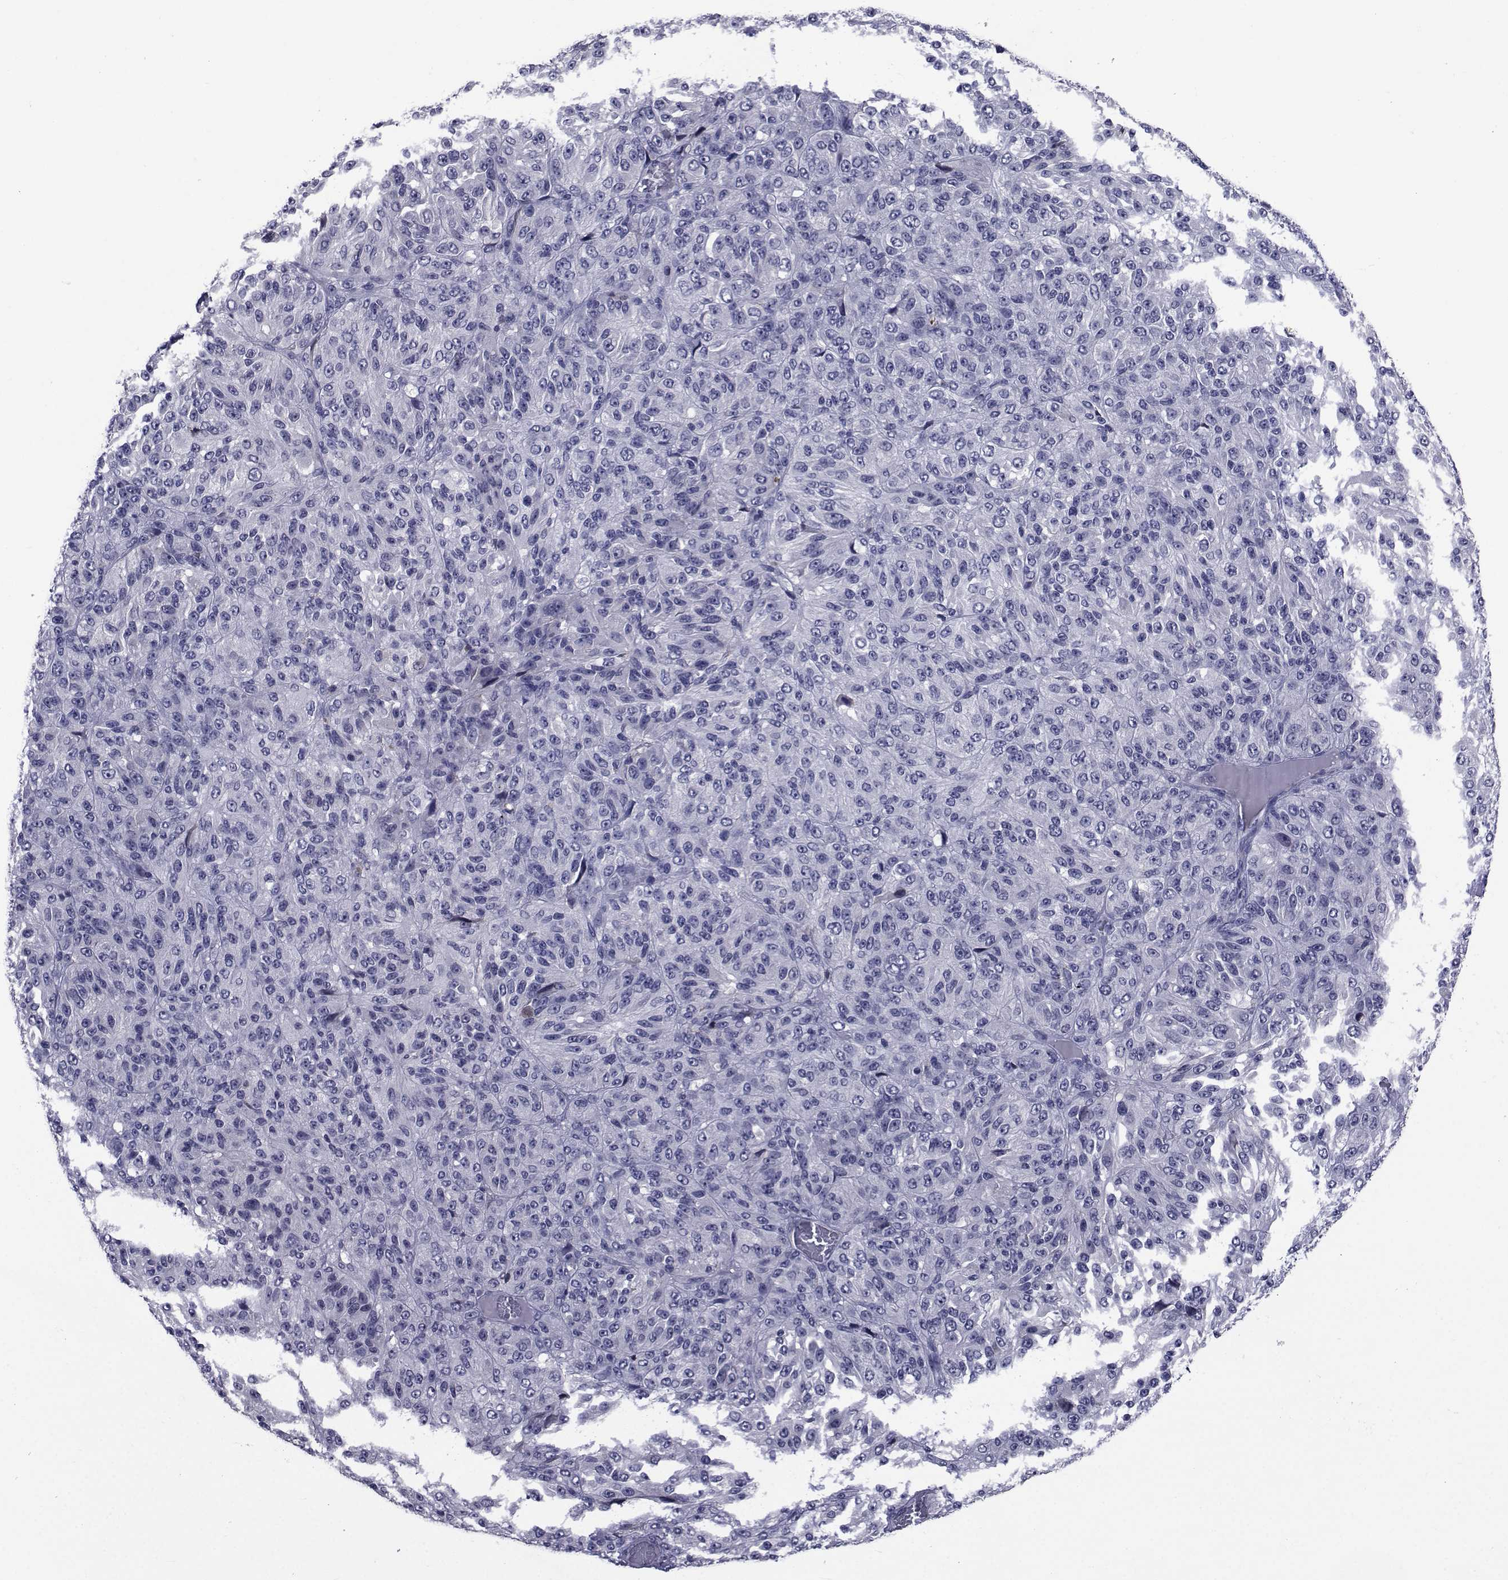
{"staining": {"intensity": "negative", "quantity": "none", "location": "none"}, "tissue": "melanoma", "cell_type": "Tumor cells", "image_type": "cancer", "snomed": [{"axis": "morphology", "description": "Malignant melanoma, Metastatic site"}, {"axis": "topography", "description": "Brain"}], "caption": "Immunohistochemistry (IHC) image of neoplastic tissue: melanoma stained with DAB exhibits no significant protein staining in tumor cells.", "gene": "SEMA5B", "patient": {"sex": "female", "age": 56}}